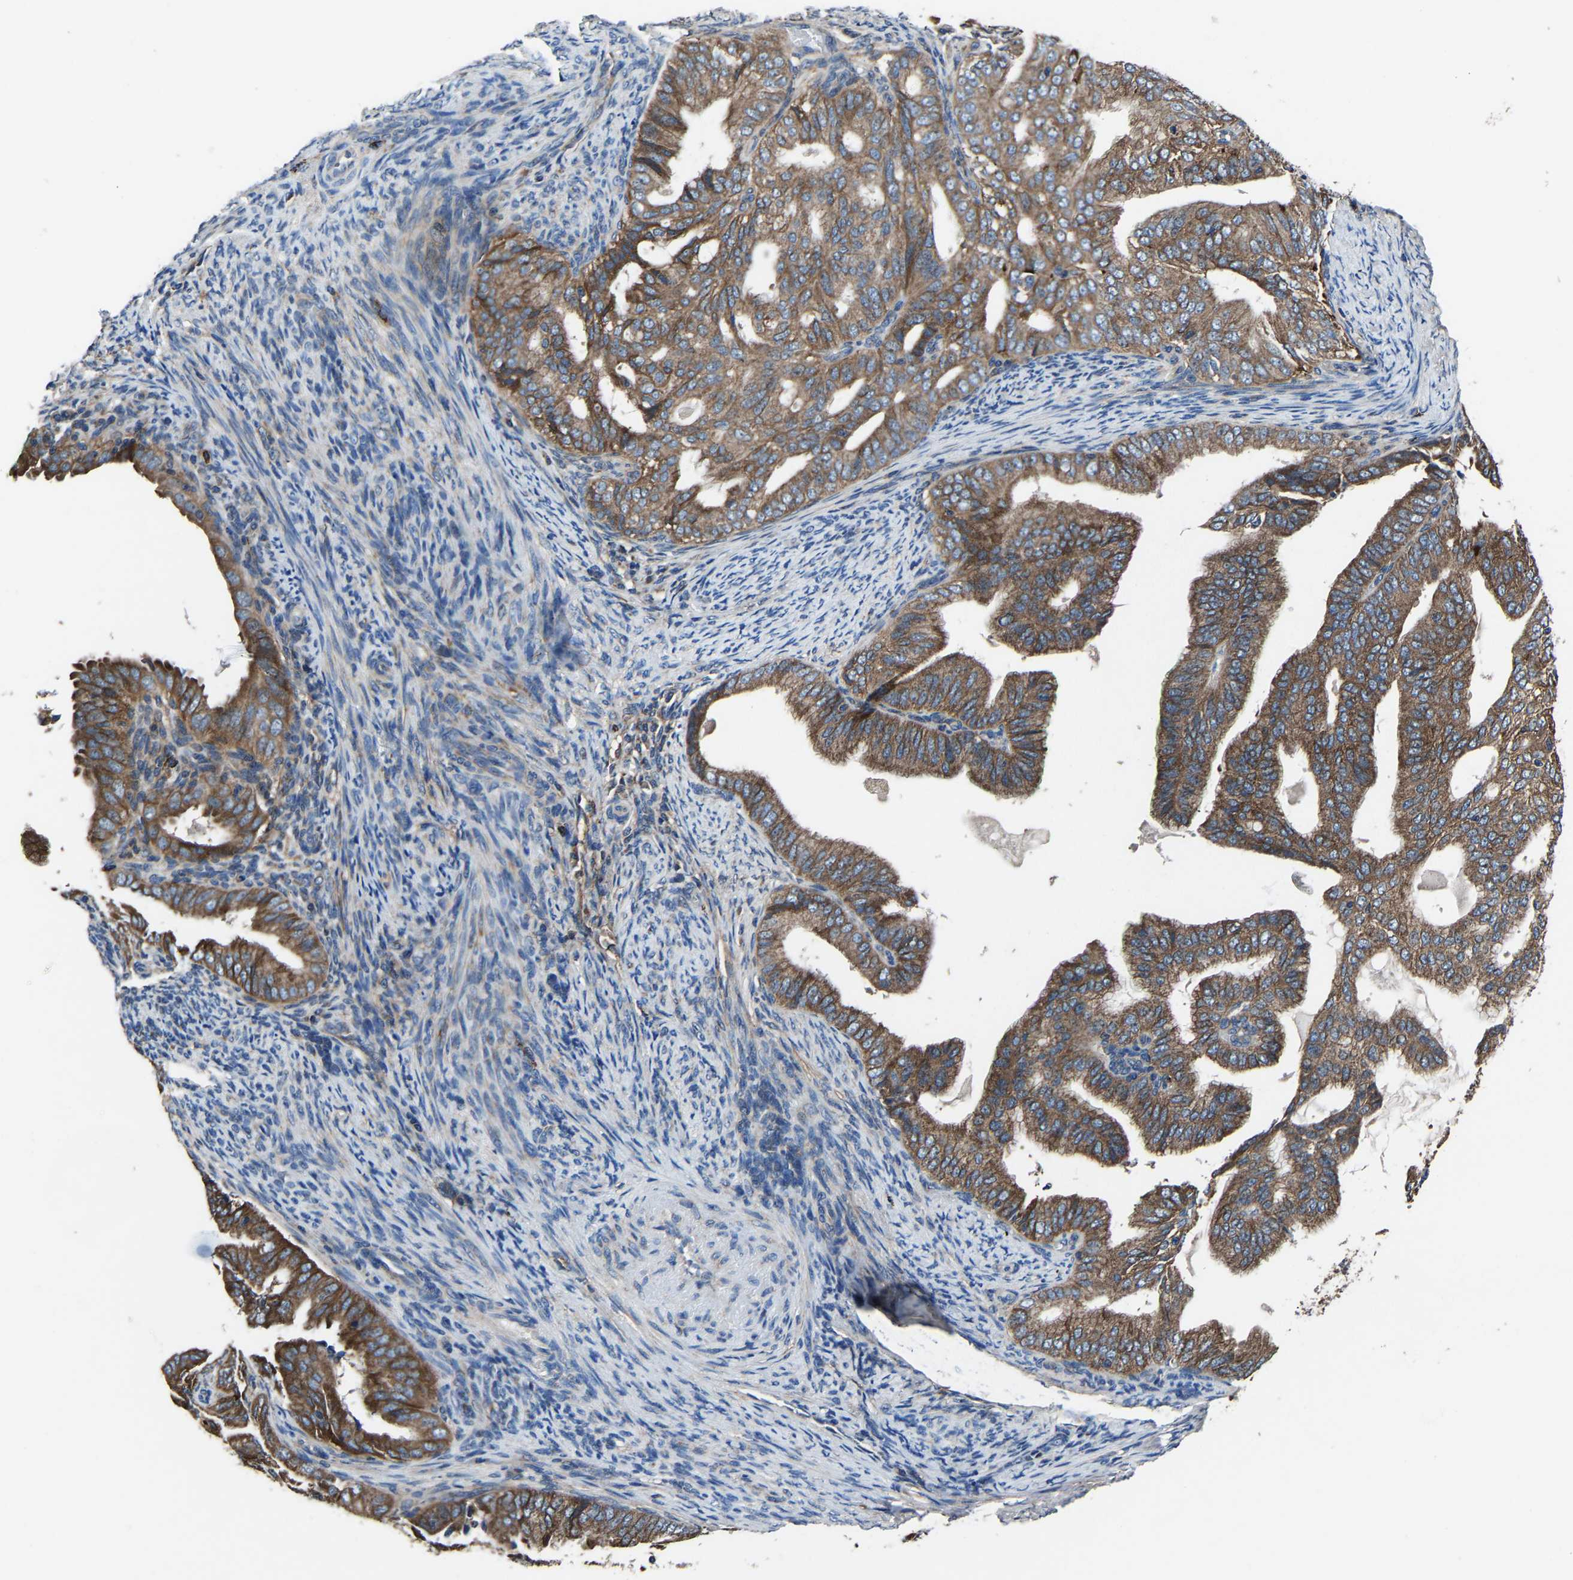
{"staining": {"intensity": "strong", "quantity": ">75%", "location": "cytoplasmic/membranous"}, "tissue": "endometrial cancer", "cell_type": "Tumor cells", "image_type": "cancer", "snomed": [{"axis": "morphology", "description": "Adenocarcinoma, NOS"}, {"axis": "topography", "description": "Endometrium"}], "caption": "Human endometrial cancer (adenocarcinoma) stained for a protein (brown) demonstrates strong cytoplasmic/membranous positive expression in approximately >75% of tumor cells.", "gene": "KIAA1958", "patient": {"sex": "female", "age": 58}}